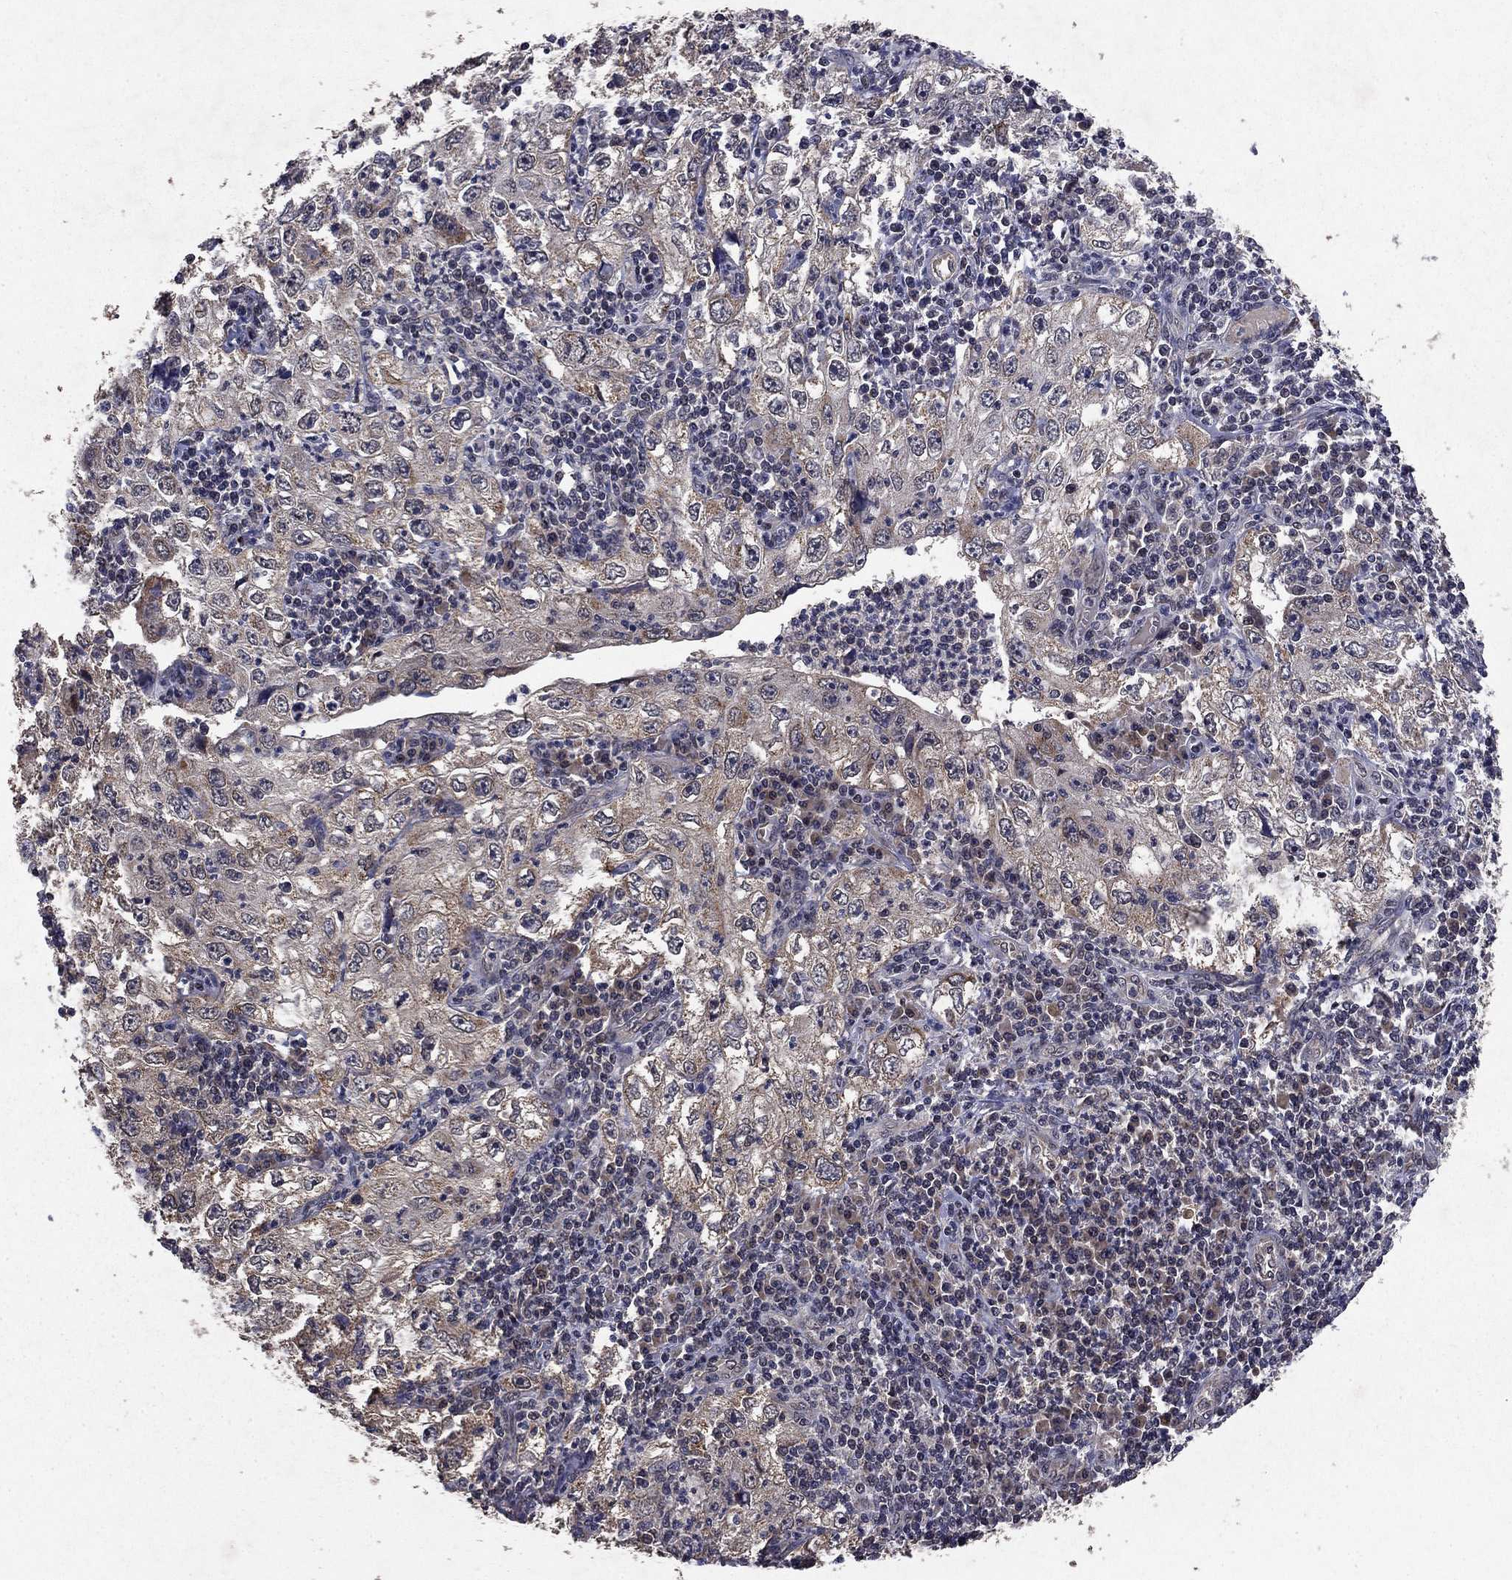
{"staining": {"intensity": "weak", "quantity": "<25%", "location": "cytoplasmic/membranous"}, "tissue": "cervical cancer", "cell_type": "Tumor cells", "image_type": "cancer", "snomed": [{"axis": "morphology", "description": "Squamous cell carcinoma, NOS"}, {"axis": "topography", "description": "Cervix"}], "caption": "An image of squamous cell carcinoma (cervical) stained for a protein exhibits no brown staining in tumor cells.", "gene": "DHRS1", "patient": {"sex": "female", "age": 24}}